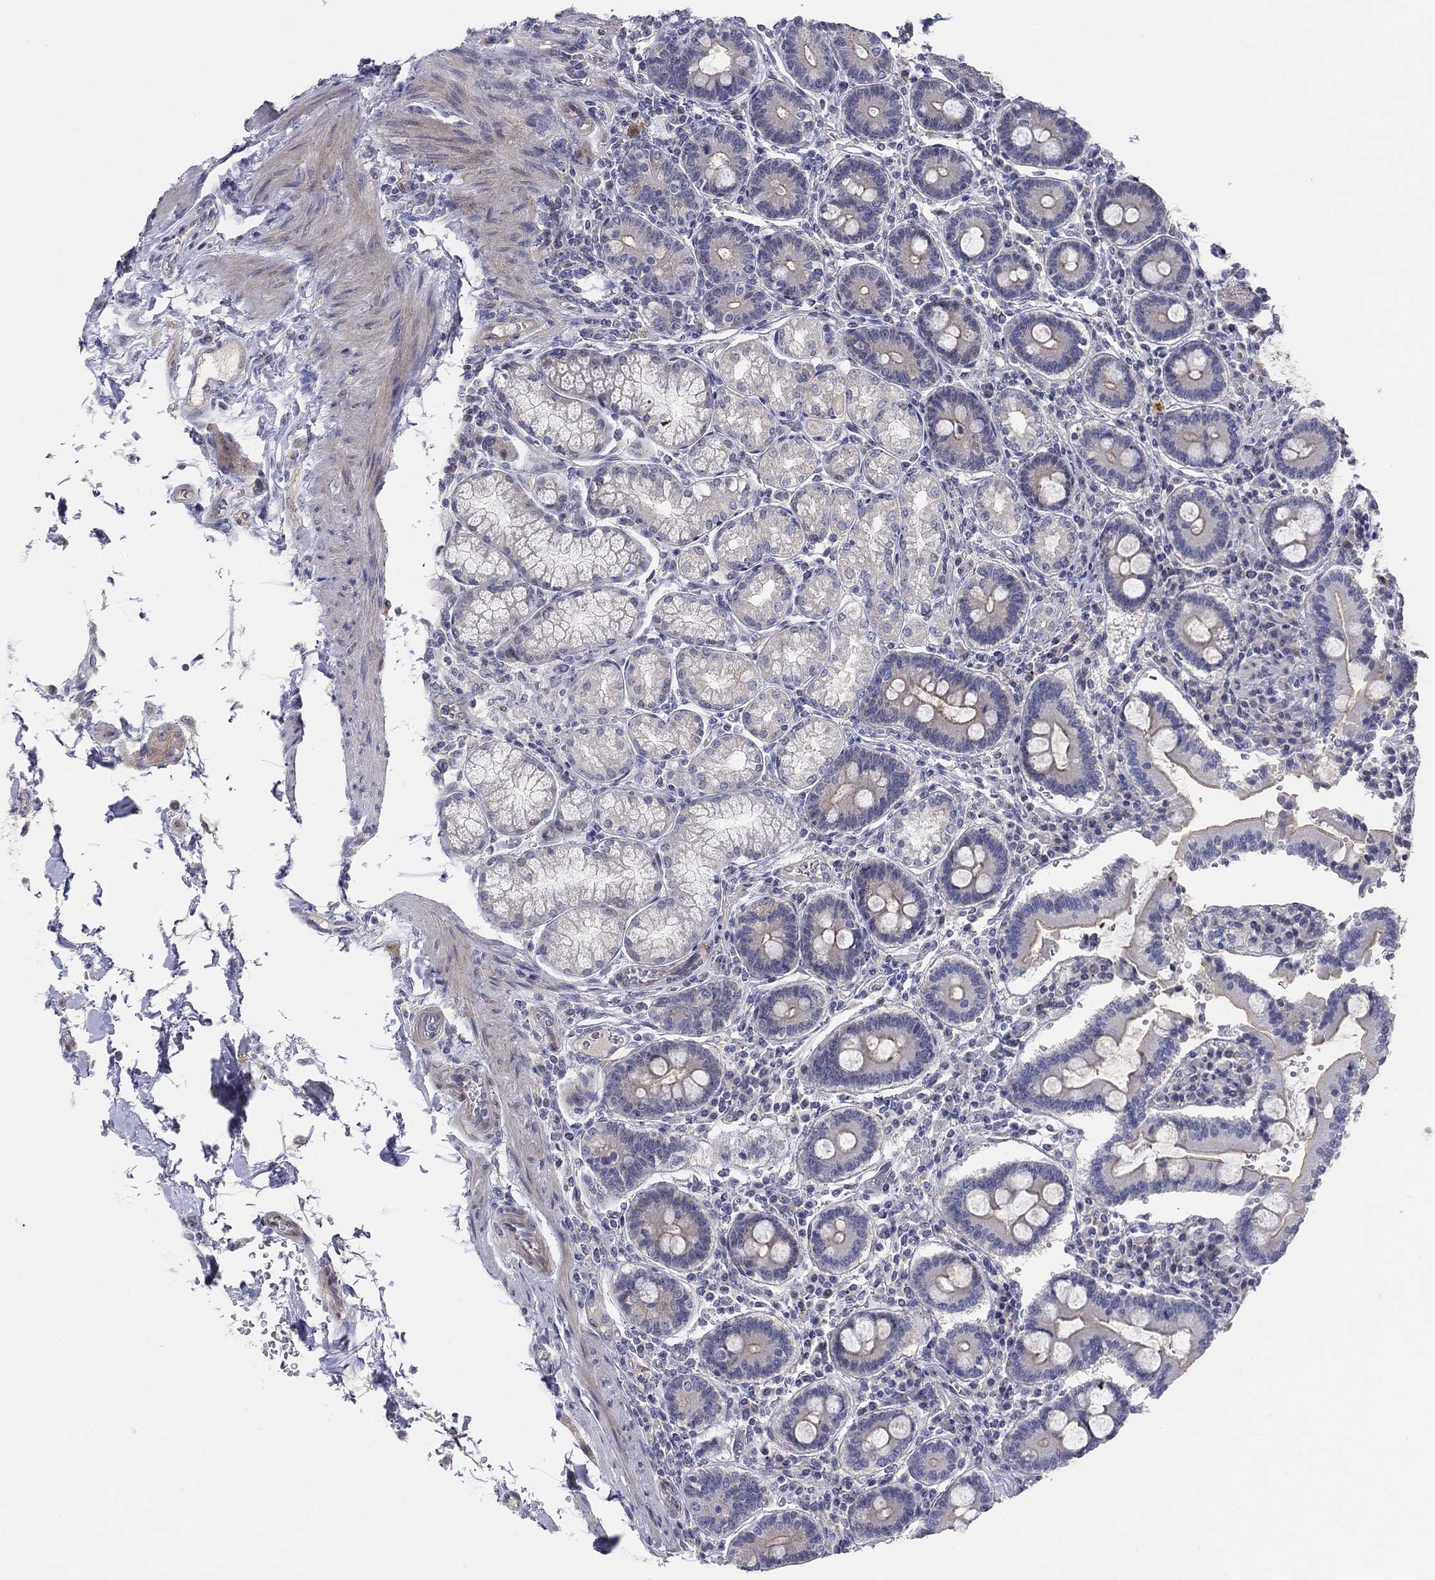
{"staining": {"intensity": "weak", "quantity": "25%-75%", "location": "cytoplasmic/membranous"}, "tissue": "duodenum", "cell_type": "Glandular cells", "image_type": "normal", "snomed": [{"axis": "morphology", "description": "Normal tissue, NOS"}, {"axis": "topography", "description": "Duodenum"}], "caption": "DAB immunohistochemical staining of unremarkable duodenum shows weak cytoplasmic/membranous protein staining in approximately 25%-75% of glandular cells.", "gene": "AMN1", "patient": {"sex": "female", "age": 62}}